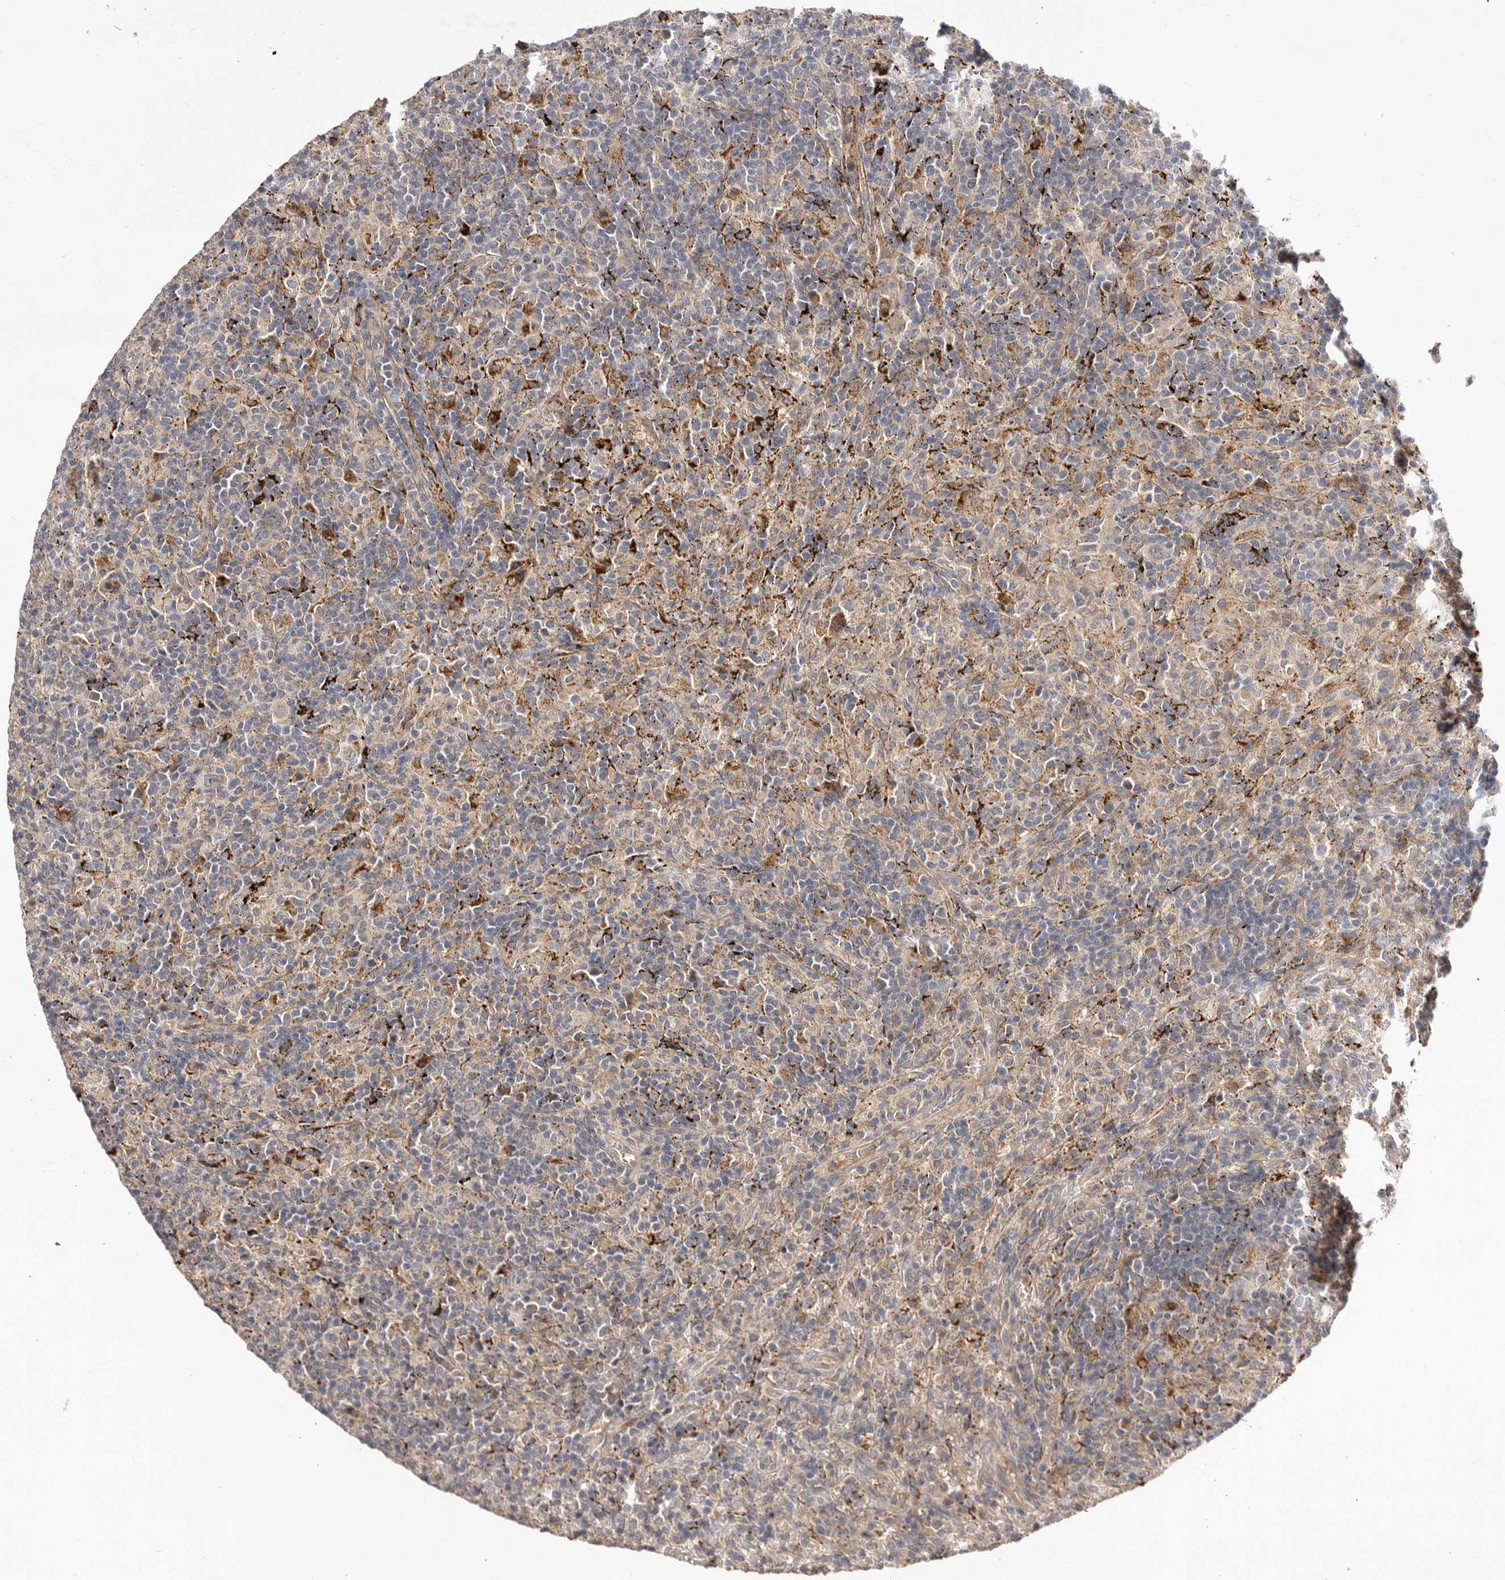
{"staining": {"intensity": "negative", "quantity": "none", "location": "none"}, "tissue": "lymphoma", "cell_type": "Tumor cells", "image_type": "cancer", "snomed": [{"axis": "morphology", "description": "Hodgkin's disease, NOS"}, {"axis": "topography", "description": "Lymph node"}], "caption": "High power microscopy micrograph of an IHC micrograph of lymphoma, revealing no significant positivity in tumor cells.", "gene": "DHDDS", "patient": {"sex": "male", "age": 70}}